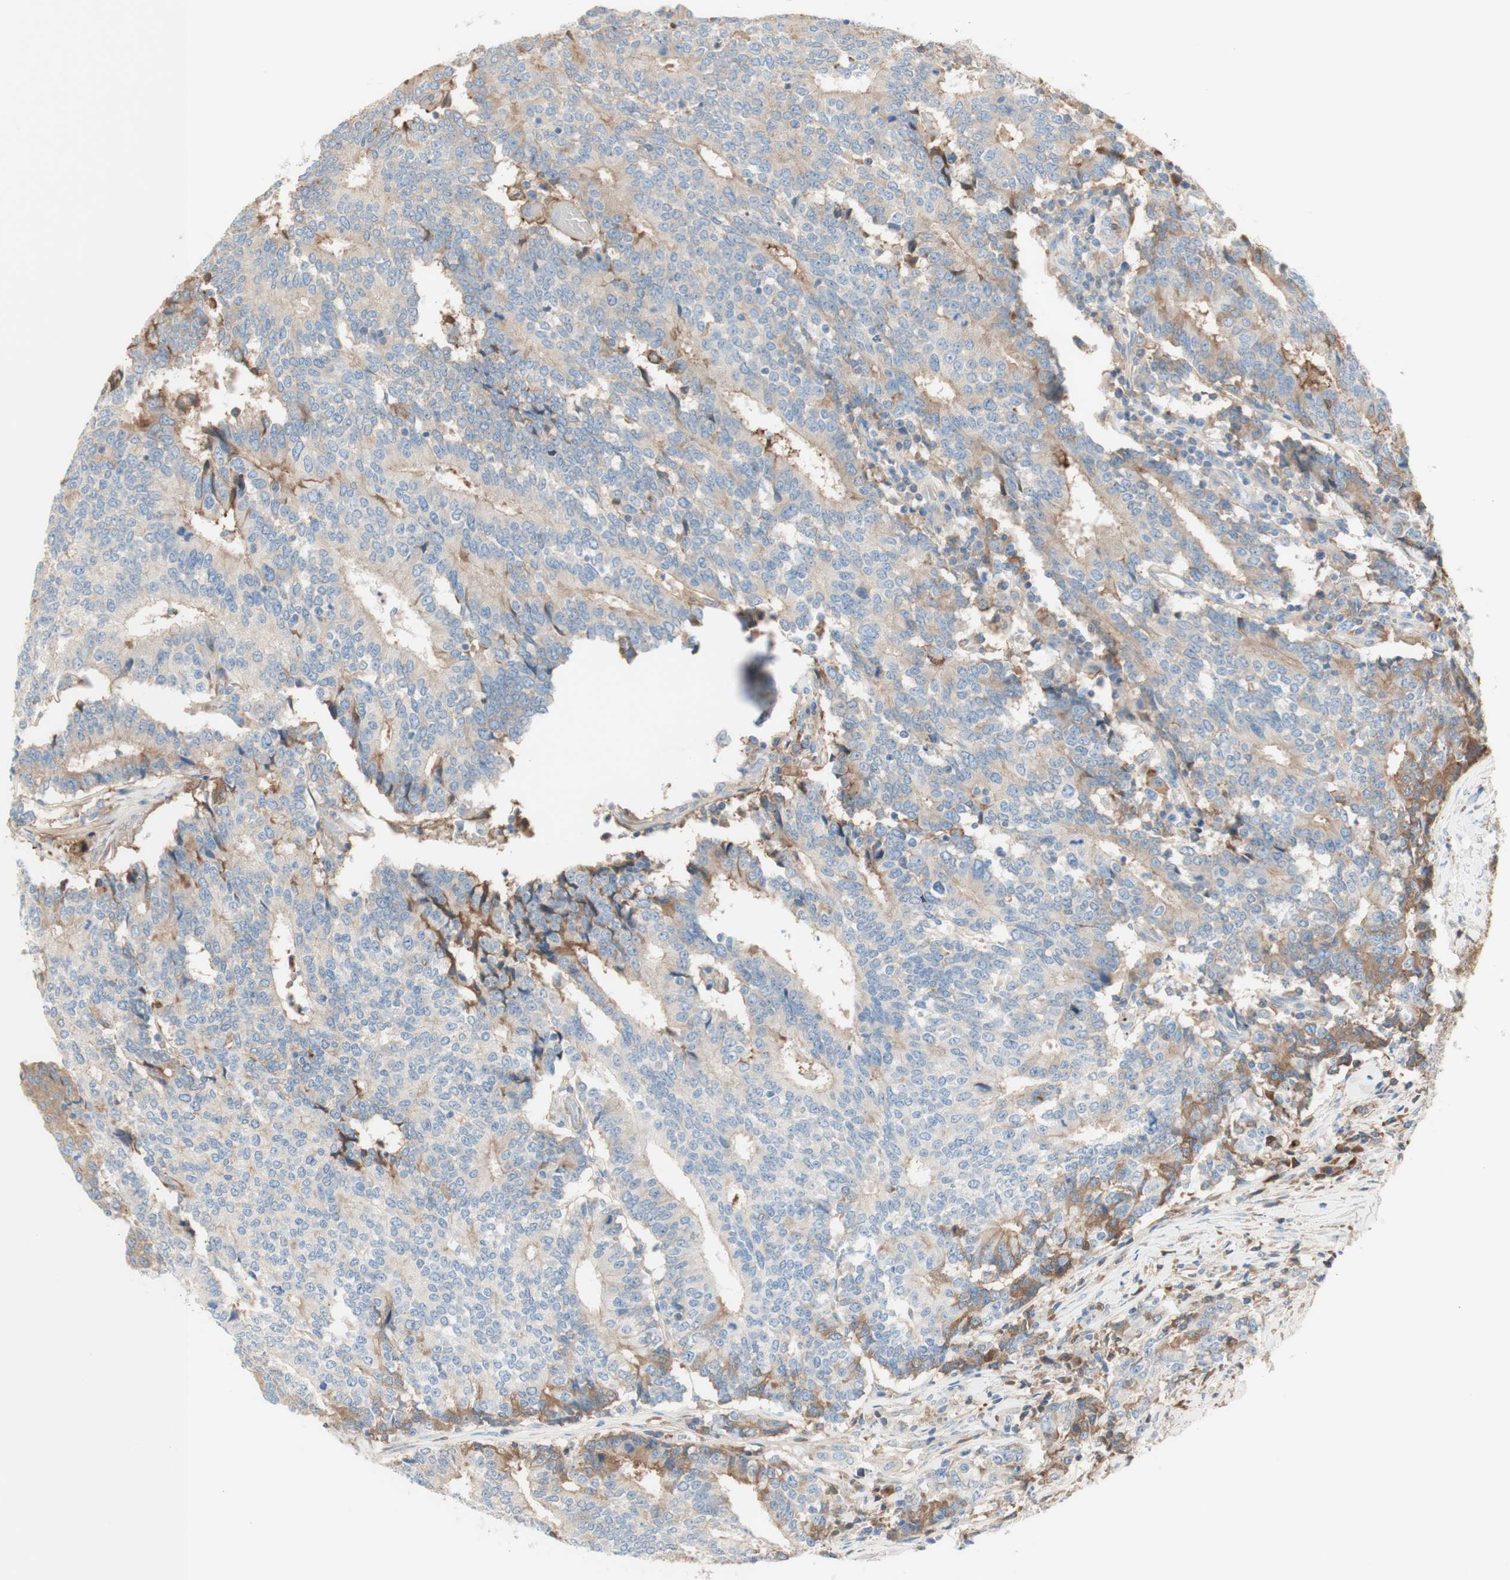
{"staining": {"intensity": "weak", "quantity": "25%-75%", "location": "cytoplasmic/membranous"}, "tissue": "prostate cancer", "cell_type": "Tumor cells", "image_type": "cancer", "snomed": [{"axis": "morphology", "description": "Normal tissue, NOS"}, {"axis": "morphology", "description": "Adenocarcinoma, High grade"}, {"axis": "topography", "description": "Prostate"}, {"axis": "topography", "description": "Seminal veicle"}], "caption": "High-grade adenocarcinoma (prostate) stained with a protein marker reveals weak staining in tumor cells.", "gene": "KNG1", "patient": {"sex": "male", "age": 55}}